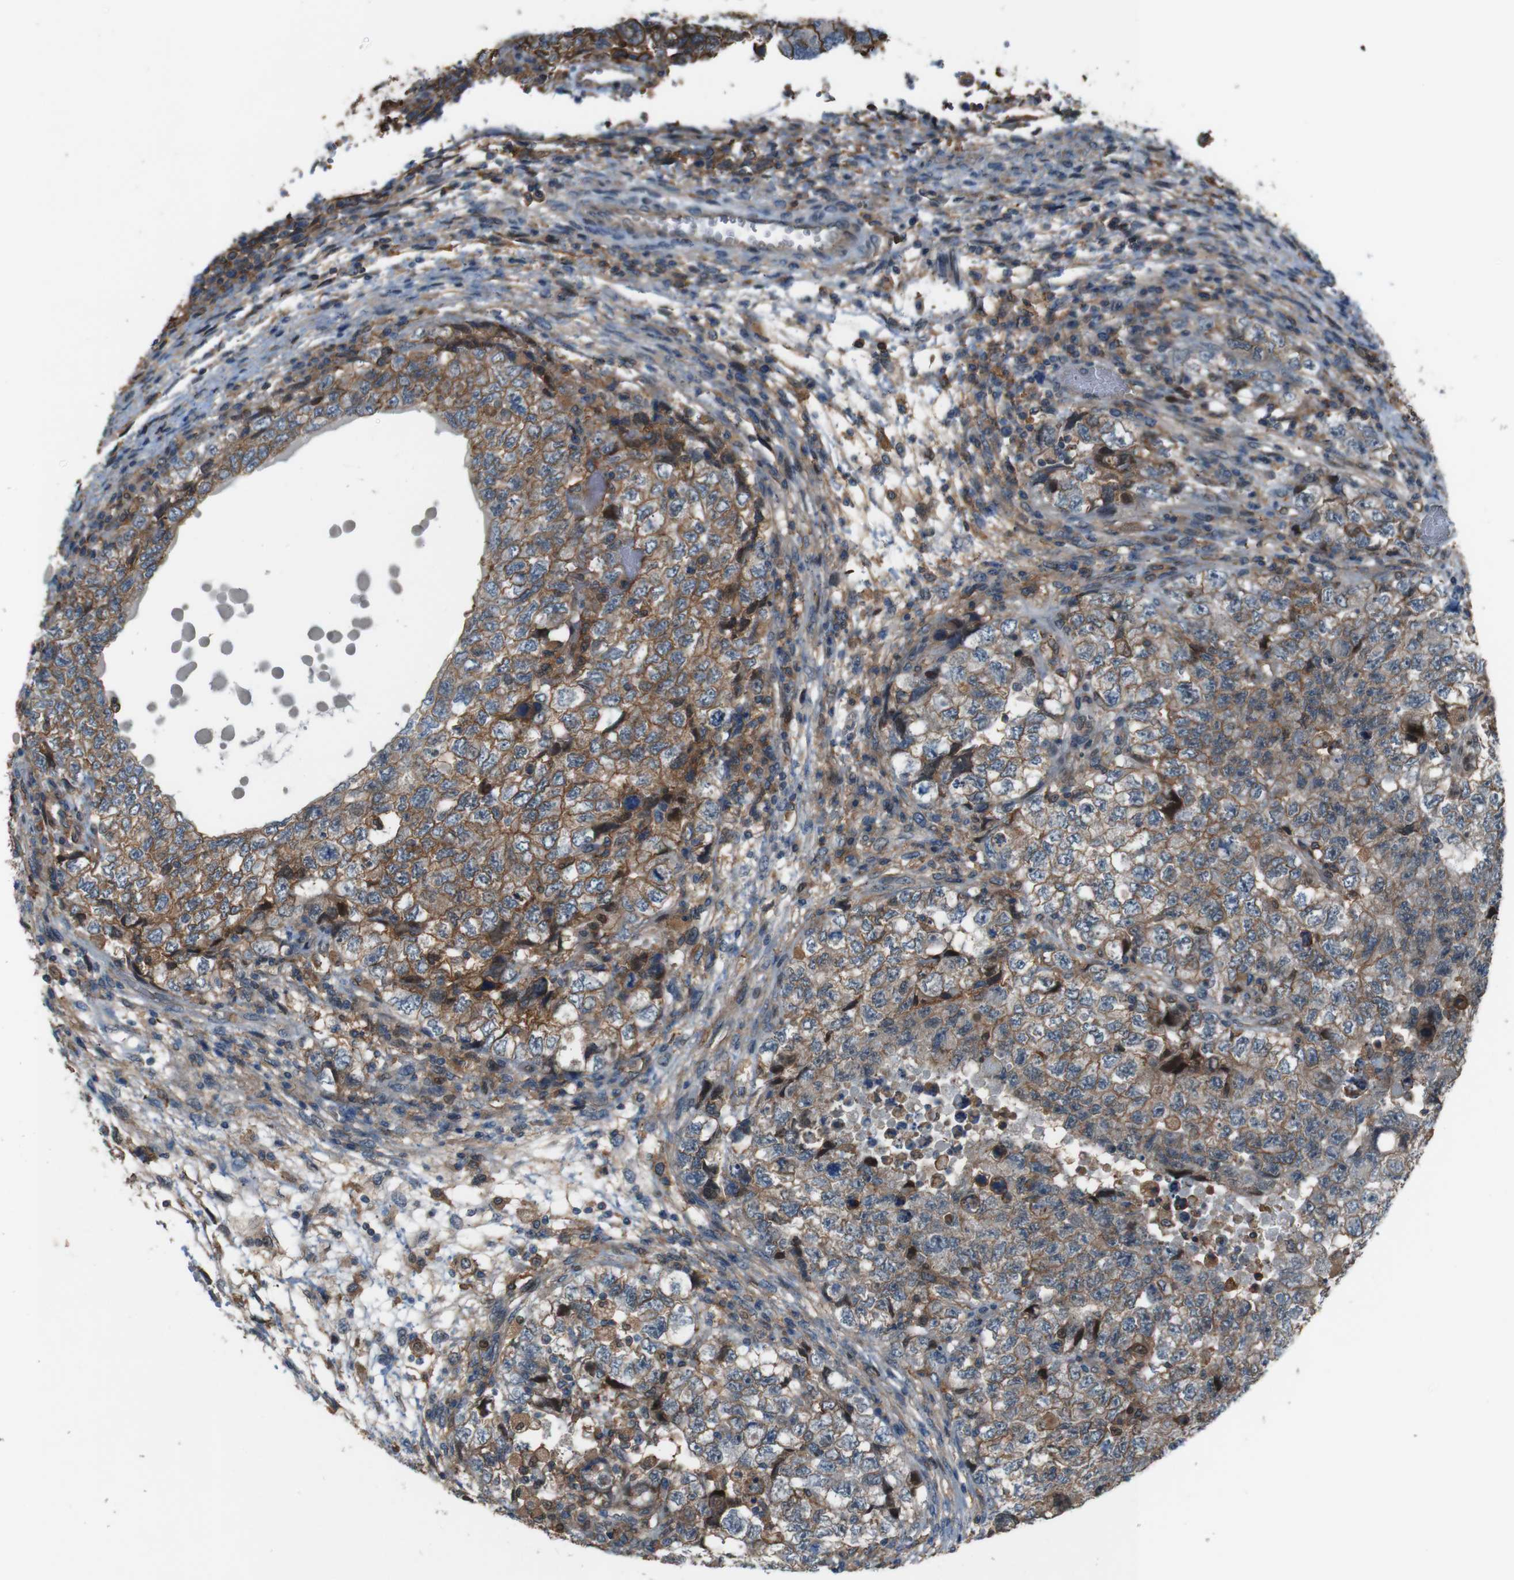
{"staining": {"intensity": "moderate", "quantity": ">75%", "location": "cytoplasmic/membranous"}, "tissue": "testis cancer", "cell_type": "Tumor cells", "image_type": "cancer", "snomed": [{"axis": "morphology", "description": "Carcinoma, Embryonal, NOS"}, {"axis": "topography", "description": "Testis"}], "caption": "IHC (DAB) staining of testis cancer reveals moderate cytoplasmic/membranous protein staining in approximately >75% of tumor cells. (Brightfield microscopy of DAB IHC at high magnification).", "gene": "ATP2B1", "patient": {"sex": "male", "age": 36}}